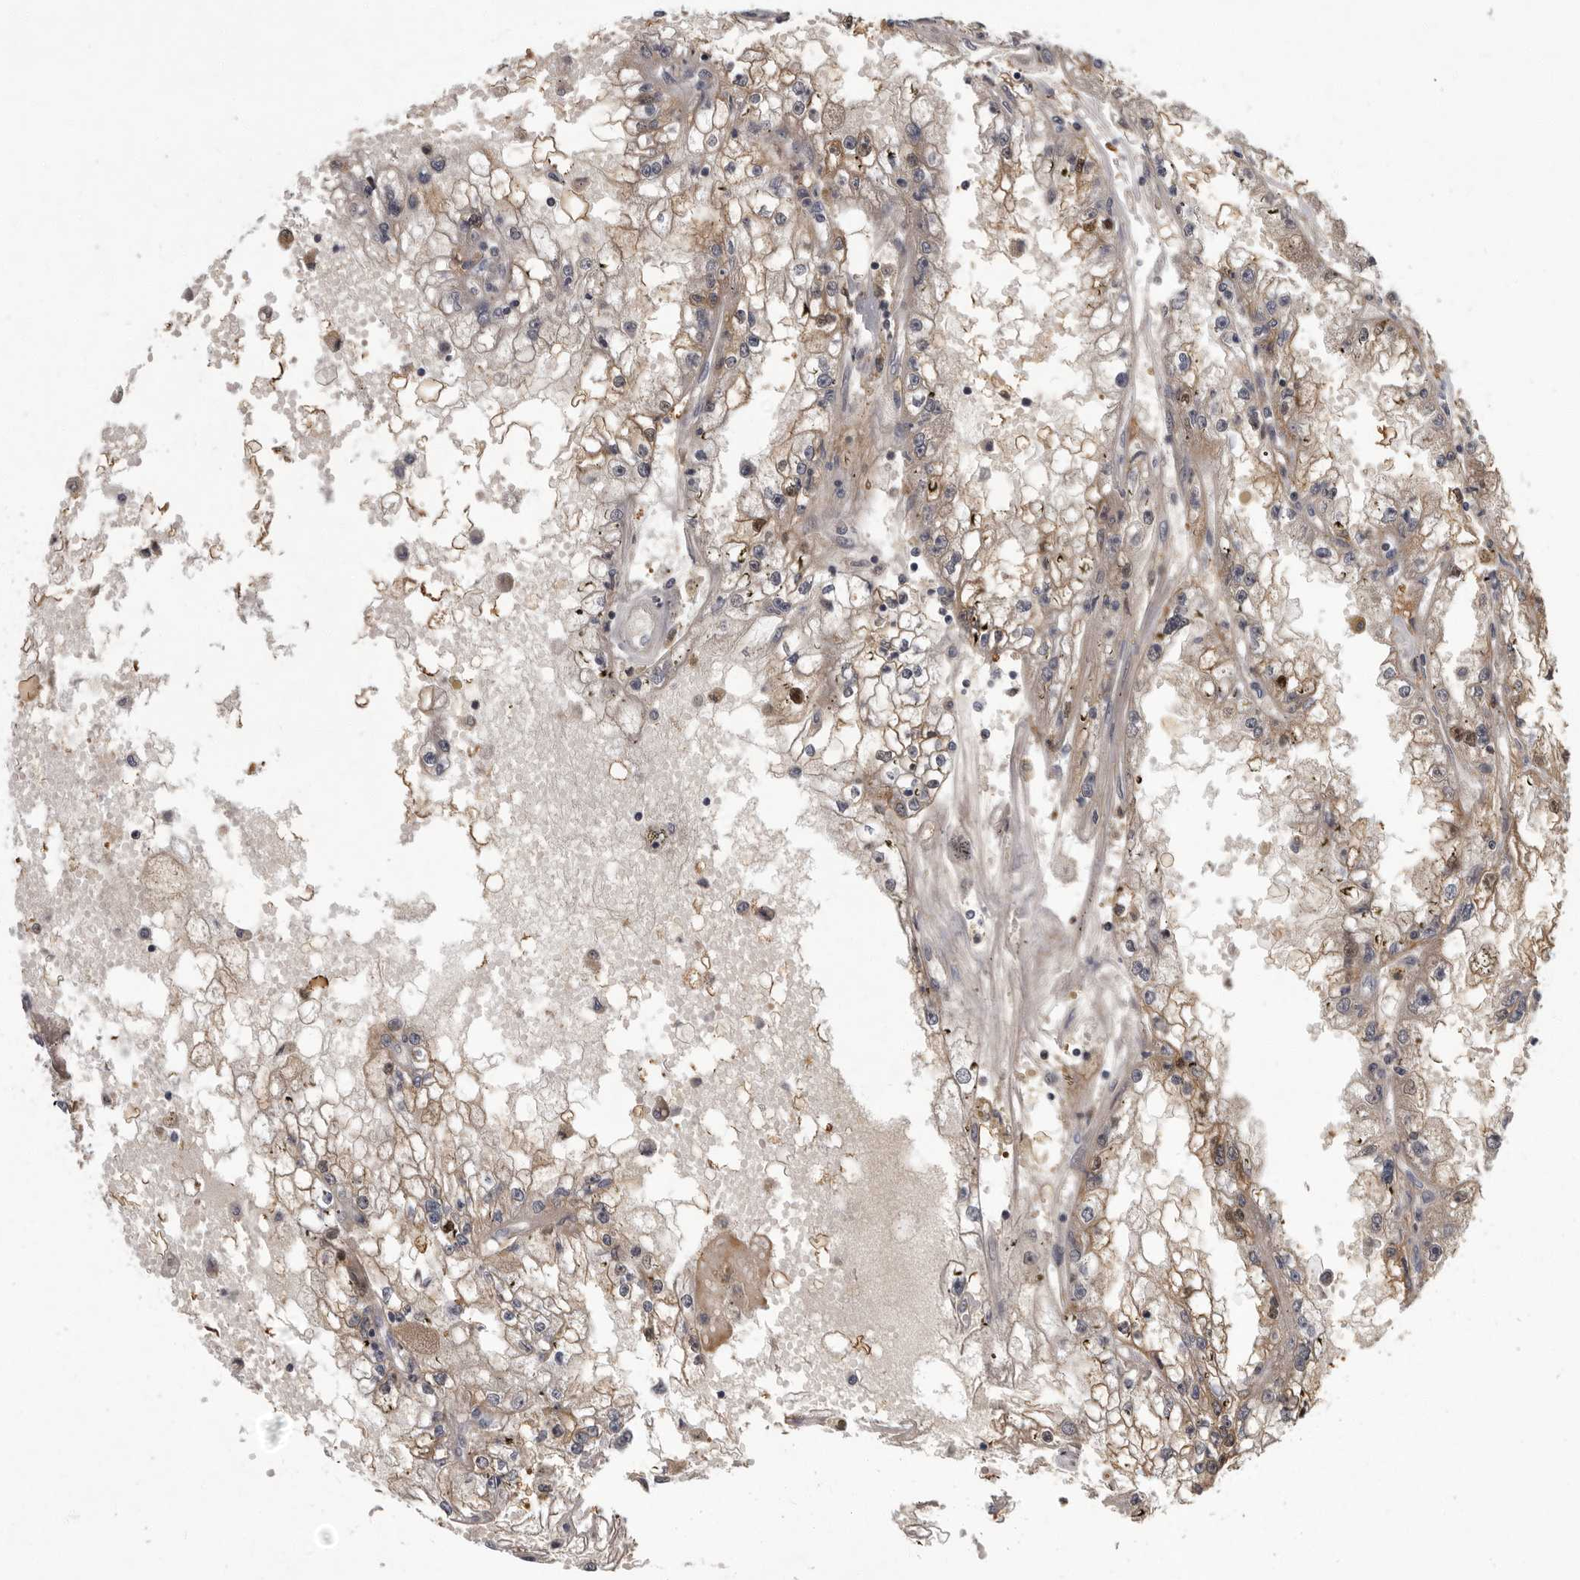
{"staining": {"intensity": "weak", "quantity": "<25%", "location": "cytoplasmic/membranous"}, "tissue": "renal cancer", "cell_type": "Tumor cells", "image_type": "cancer", "snomed": [{"axis": "morphology", "description": "Adenocarcinoma, NOS"}, {"axis": "topography", "description": "Kidney"}], "caption": "Tumor cells show no significant protein expression in renal cancer. (DAB immunohistochemistry, high magnification).", "gene": "PDE7A", "patient": {"sex": "male", "age": 56}}